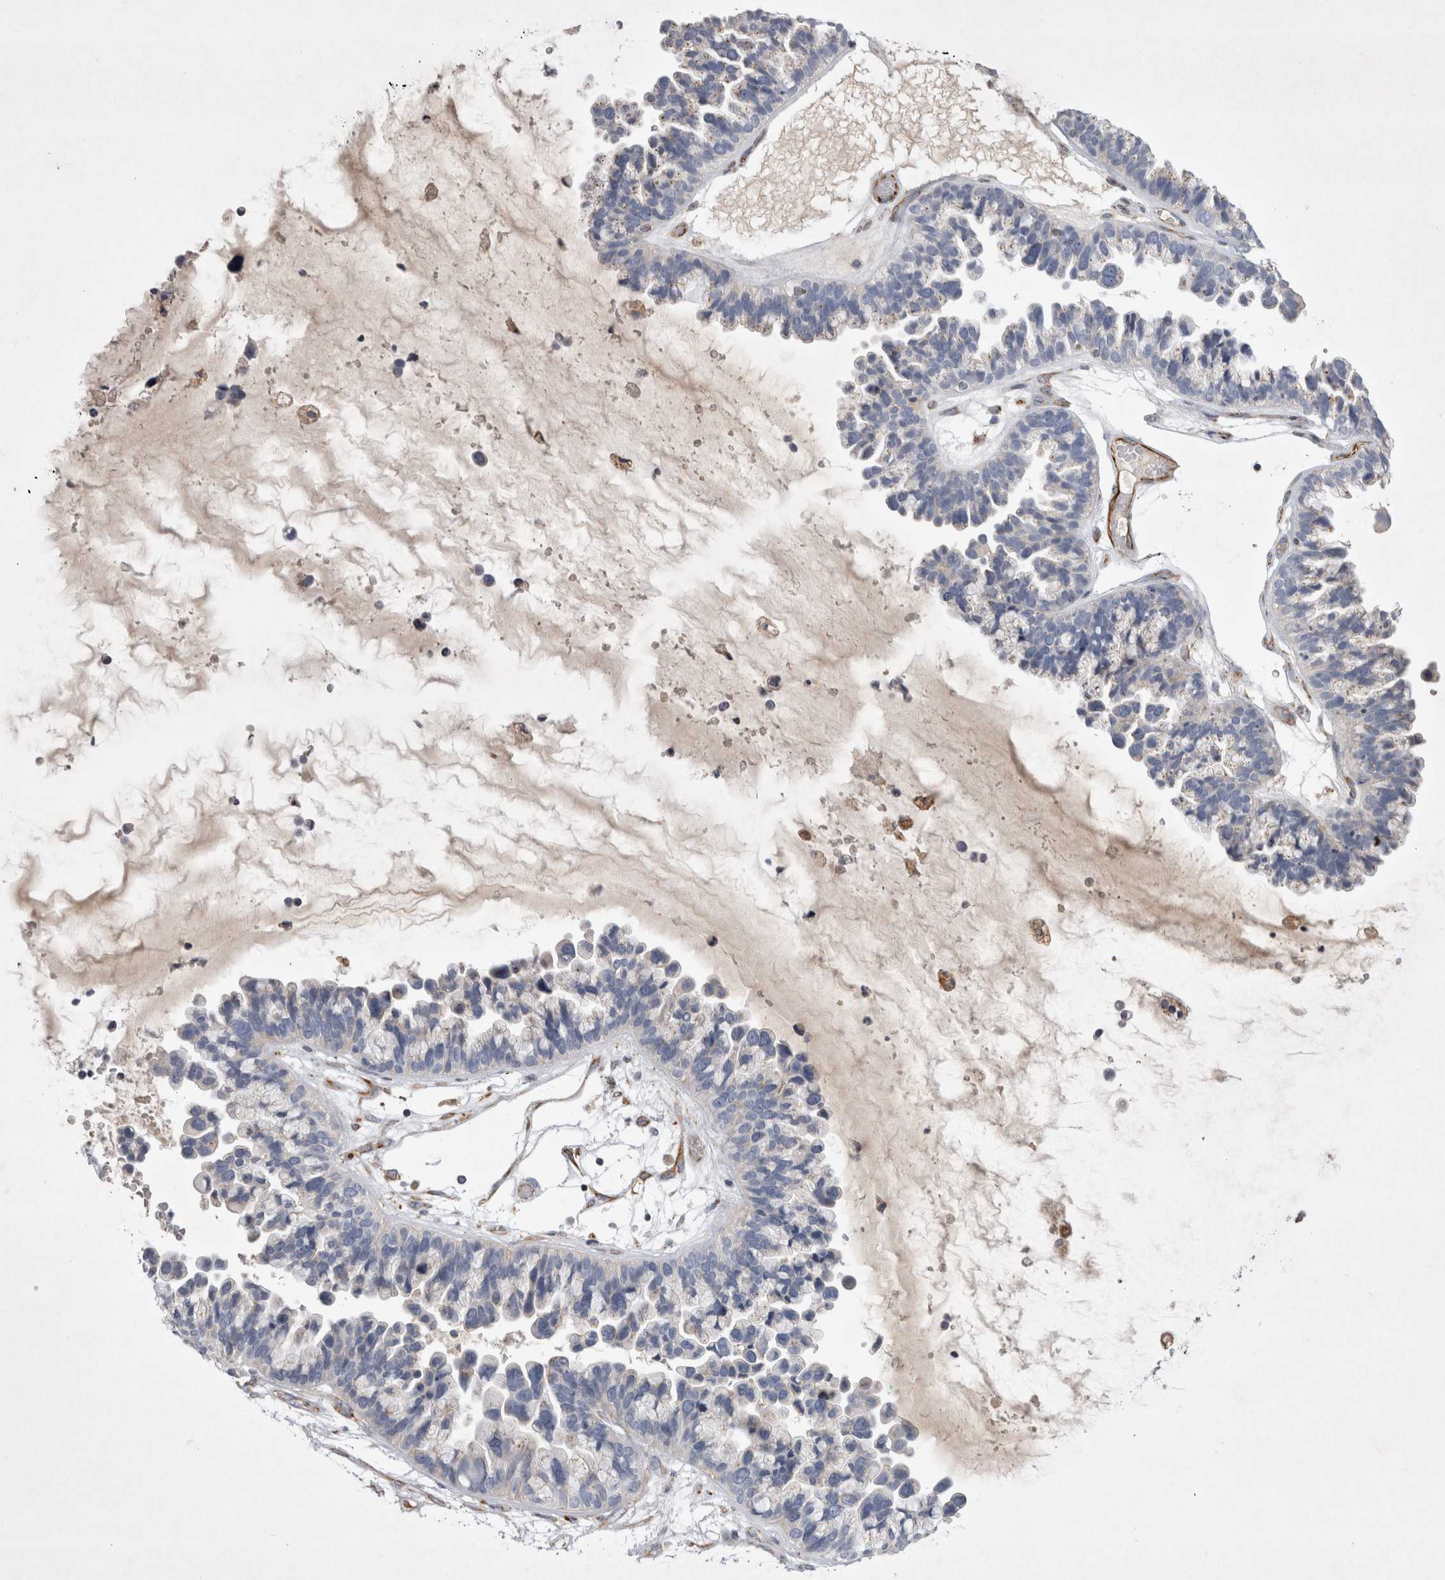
{"staining": {"intensity": "negative", "quantity": "none", "location": "none"}, "tissue": "ovarian cancer", "cell_type": "Tumor cells", "image_type": "cancer", "snomed": [{"axis": "morphology", "description": "Cystadenocarcinoma, serous, NOS"}, {"axis": "topography", "description": "Ovary"}], "caption": "This is an immunohistochemistry (IHC) photomicrograph of human serous cystadenocarcinoma (ovarian). There is no positivity in tumor cells.", "gene": "STRADB", "patient": {"sex": "female", "age": 56}}